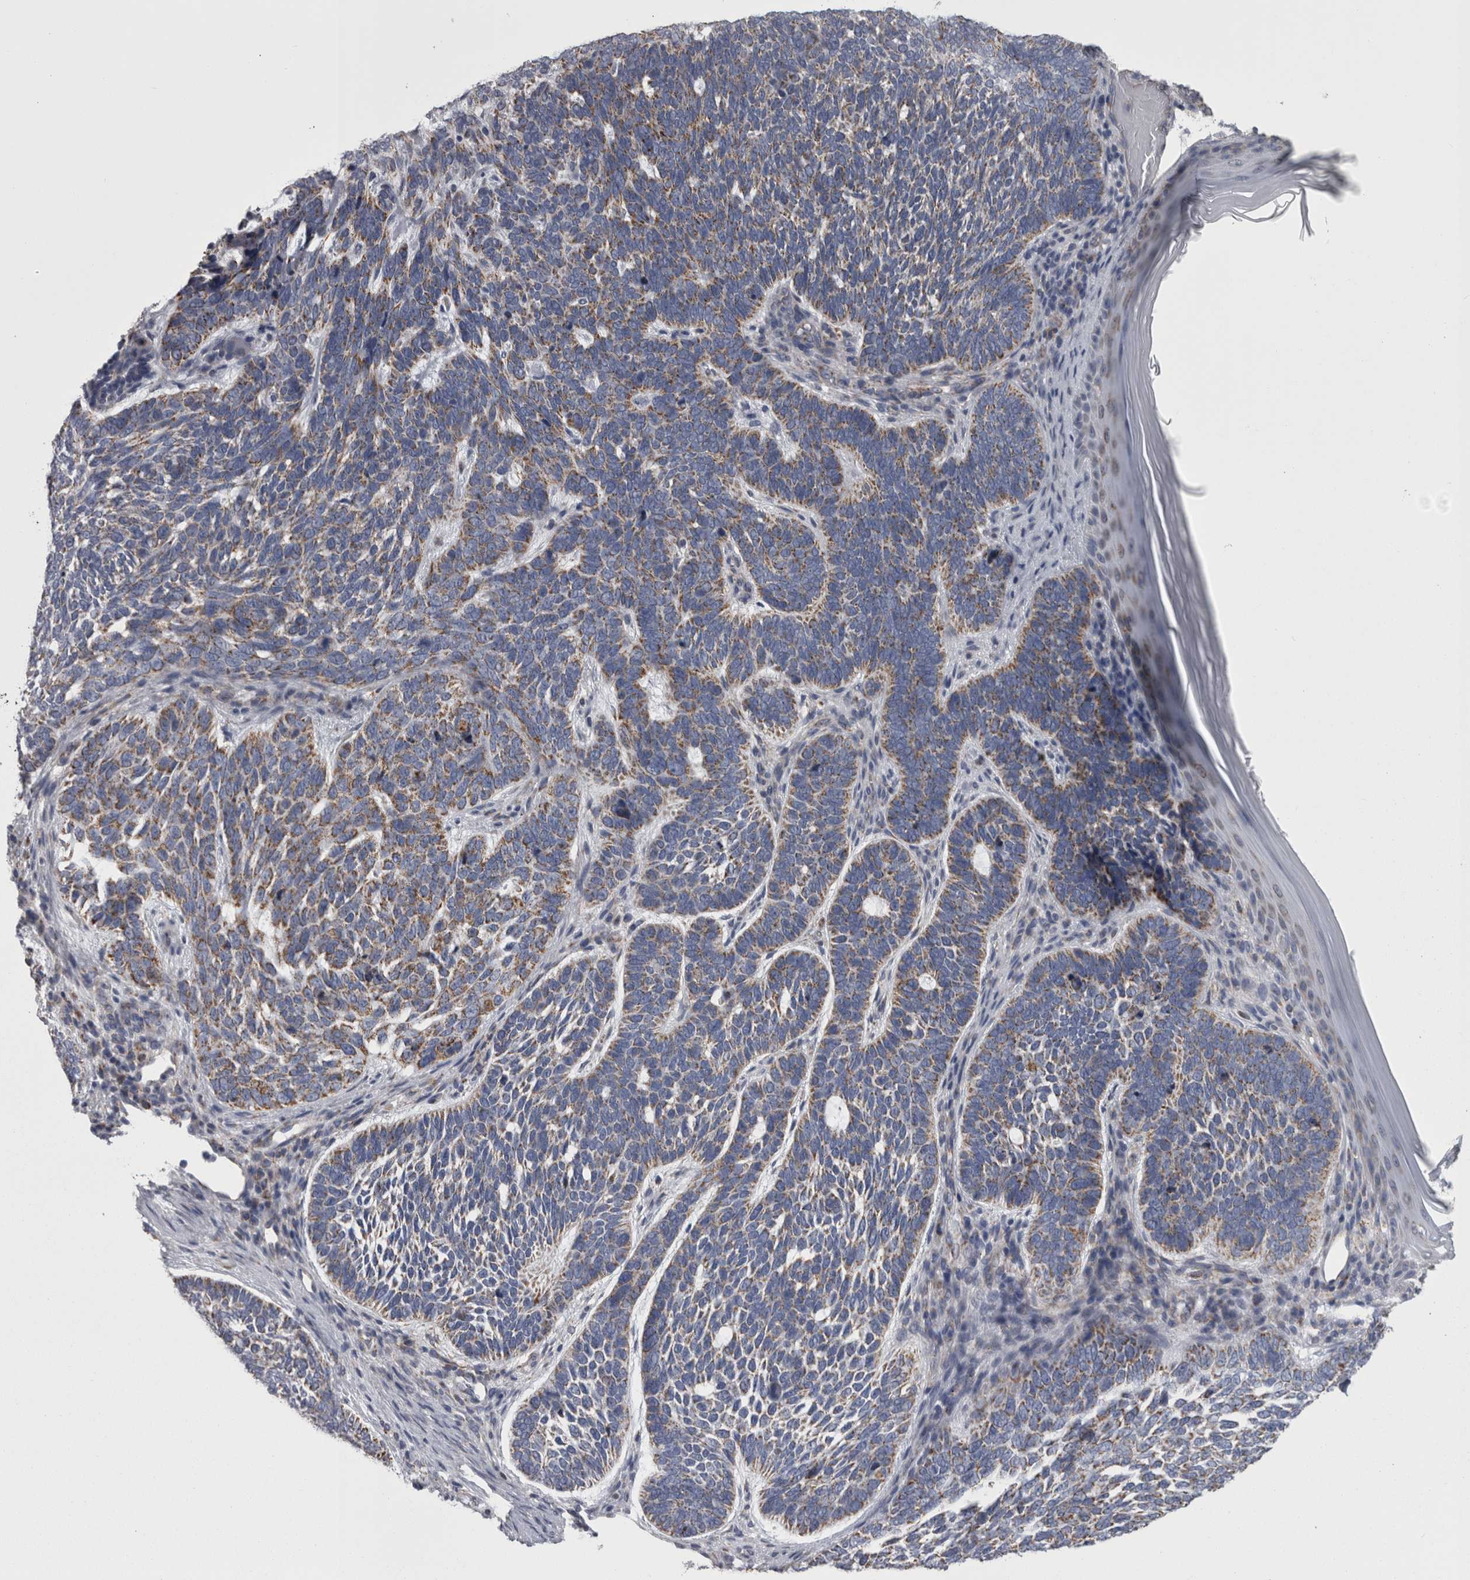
{"staining": {"intensity": "moderate", "quantity": ">75%", "location": "cytoplasmic/membranous"}, "tissue": "skin cancer", "cell_type": "Tumor cells", "image_type": "cancer", "snomed": [{"axis": "morphology", "description": "Basal cell carcinoma"}, {"axis": "topography", "description": "Skin"}], "caption": "Protein expression analysis of skin basal cell carcinoma demonstrates moderate cytoplasmic/membranous positivity in approximately >75% of tumor cells. The staining was performed using DAB to visualize the protein expression in brown, while the nuclei were stained in blue with hematoxylin (Magnification: 20x).", "gene": "DBT", "patient": {"sex": "female", "age": 85}}